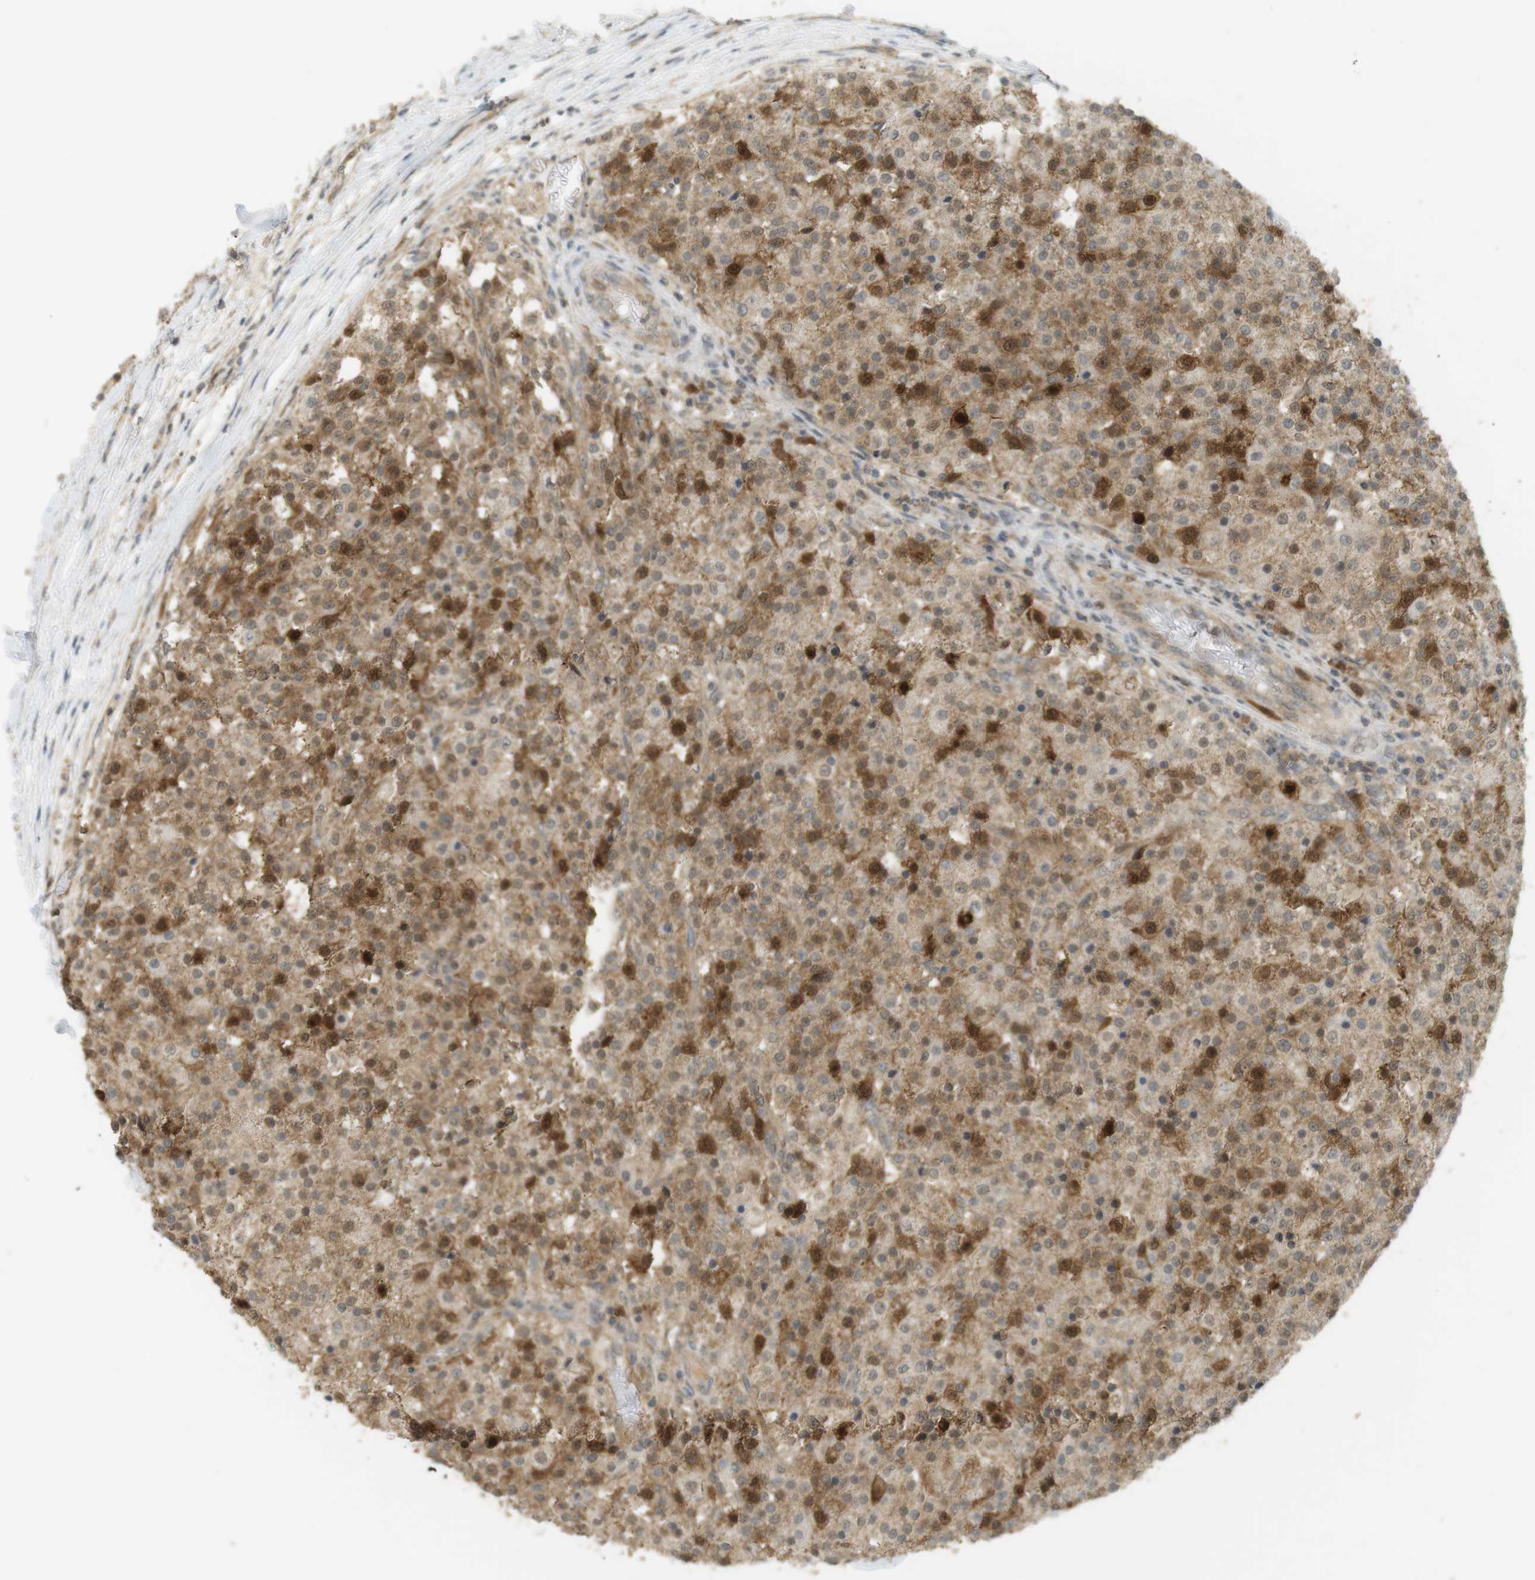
{"staining": {"intensity": "strong", "quantity": "<25%", "location": "cytoplasmic/membranous"}, "tissue": "testis cancer", "cell_type": "Tumor cells", "image_type": "cancer", "snomed": [{"axis": "morphology", "description": "Seminoma, NOS"}, {"axis": "topography", "description": "Testis"}], "caption": "Testis cancer was stained to show a protein in brown. There is medium levels of strong cytoplasmic/membranous staining in approximately <25% of tumor cells.", "gene": "TTK", "patient": {"sex": "male", "age": 59}}